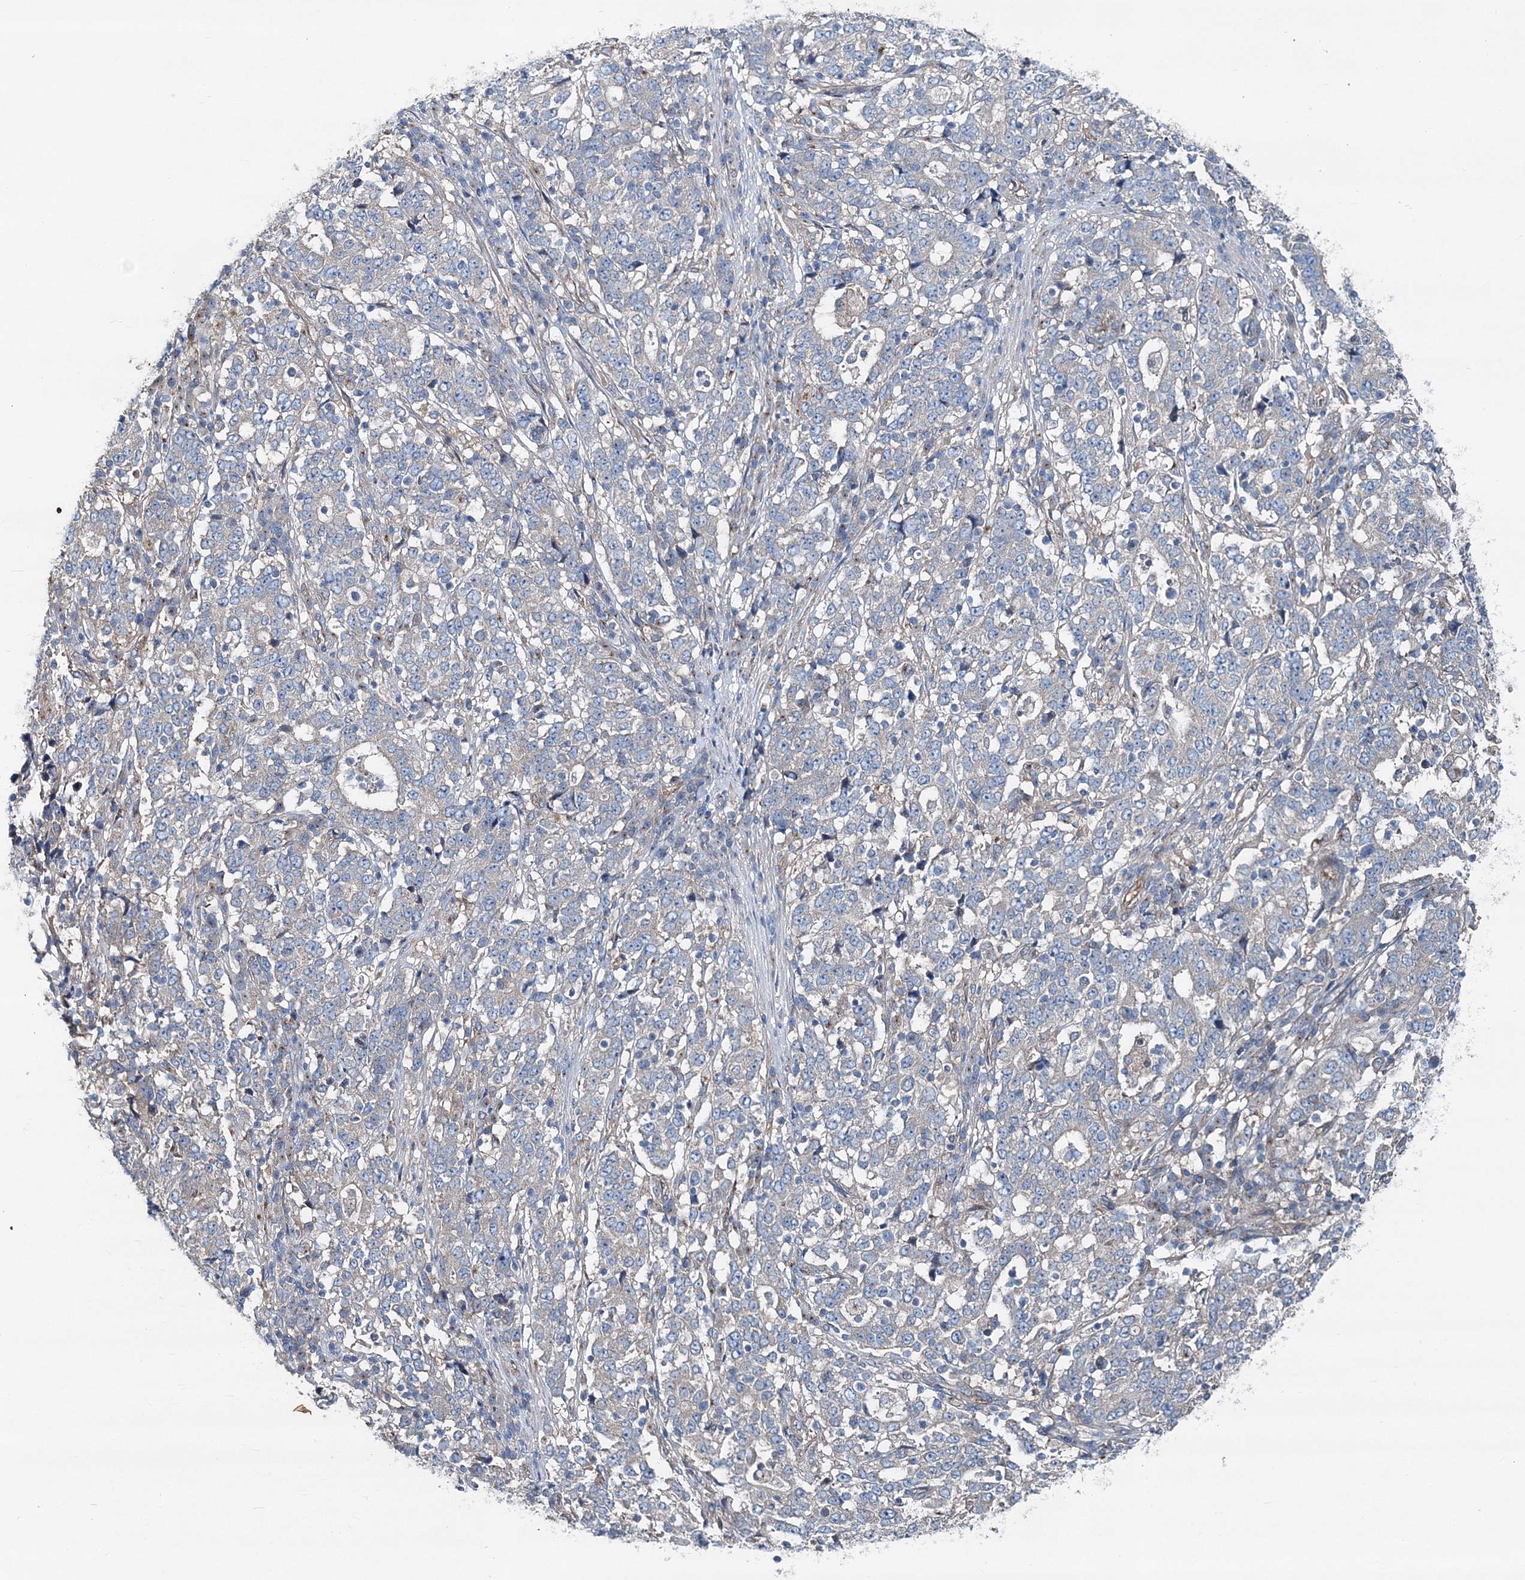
{"staining": {"intensity": "negative", "quantity": "none", "location": "none"}, "tissue": "stomach cancer", "cell_type": "Tumor cells", "image_type": "cancer", "snomed": [{"axis": "morphology", "description": "Adenocarcinoma, NOS"}, {"axis": "topography", "description": "Stomach"}], "caption": "Immunohistochemical staining of stomach cancer (adenocarcinoma) exhibits no significant positivity in tumor cells.", "gene": "MPHOSPH9", "patient": {"sex": "male", "age": 59}}